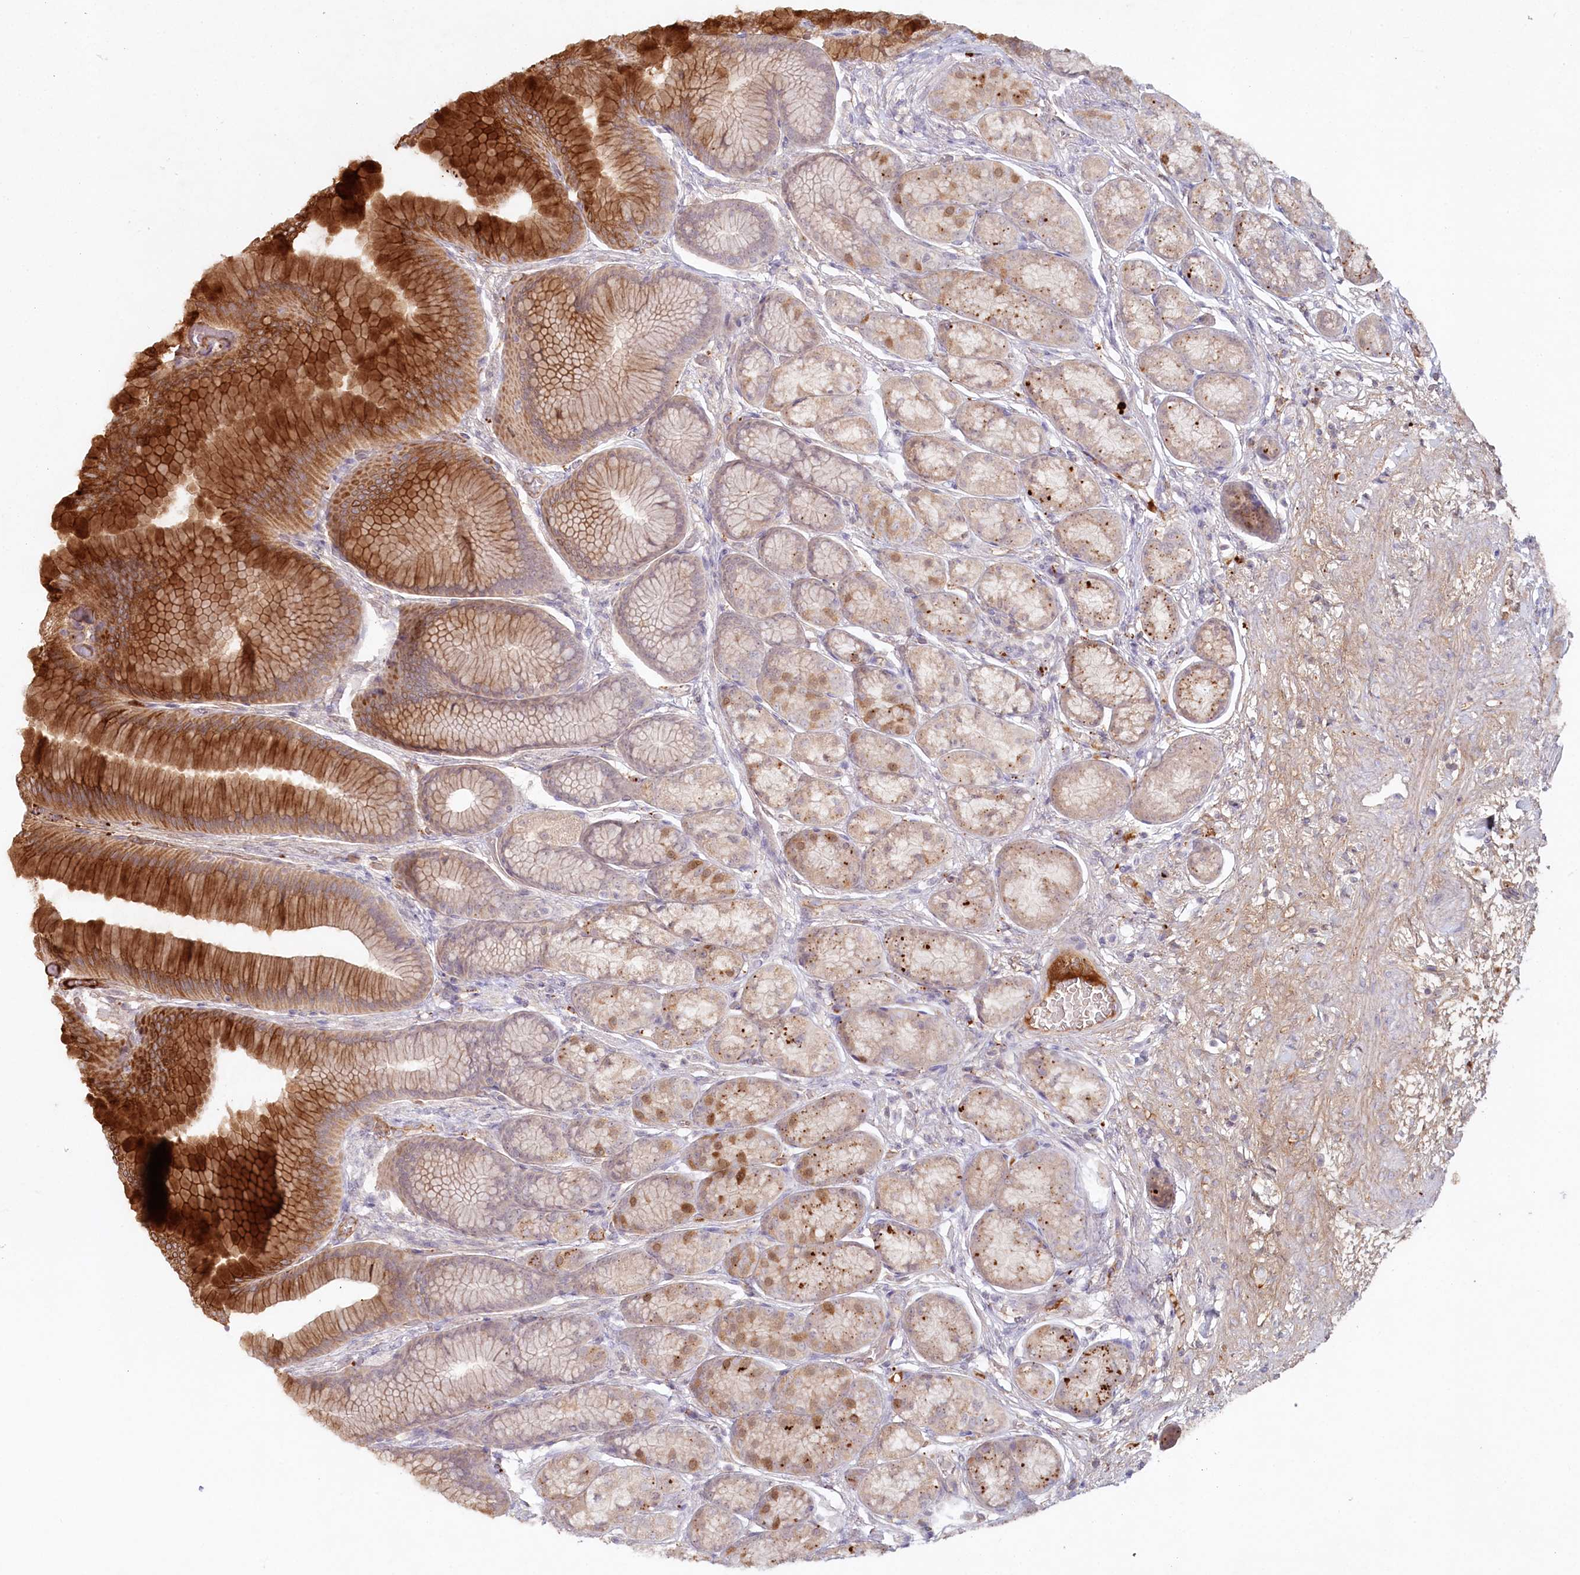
{"staining": {"intensity": "strong", "quantity": "<25%", "location": "cytoplasmic/membranous"}, "tissue": "stomach", "cell_type": "Glandular cells", "image_type": "normal", "snomed": [{"axis": "morphology", "description": "Normal tissue, NOS"}, {"axis": "morphology", "description": "Adenocarcinoma, NOS"}, {"axis": "morphology", "description": "Adenocarcinoma, High grade"}, {"axis": "topography", "description": "Stomach, upper"}, {"axis": "topography", "description": "Stomach"}], "caption": "This is a micrograph of immunohistochemistry staining of unremarkable stomach, which shows strong positivity in the cytoplasmic/membranous of glandular cells.", "gene": "PSAPL1", "patient": {"sex": "female", "age": 65}}